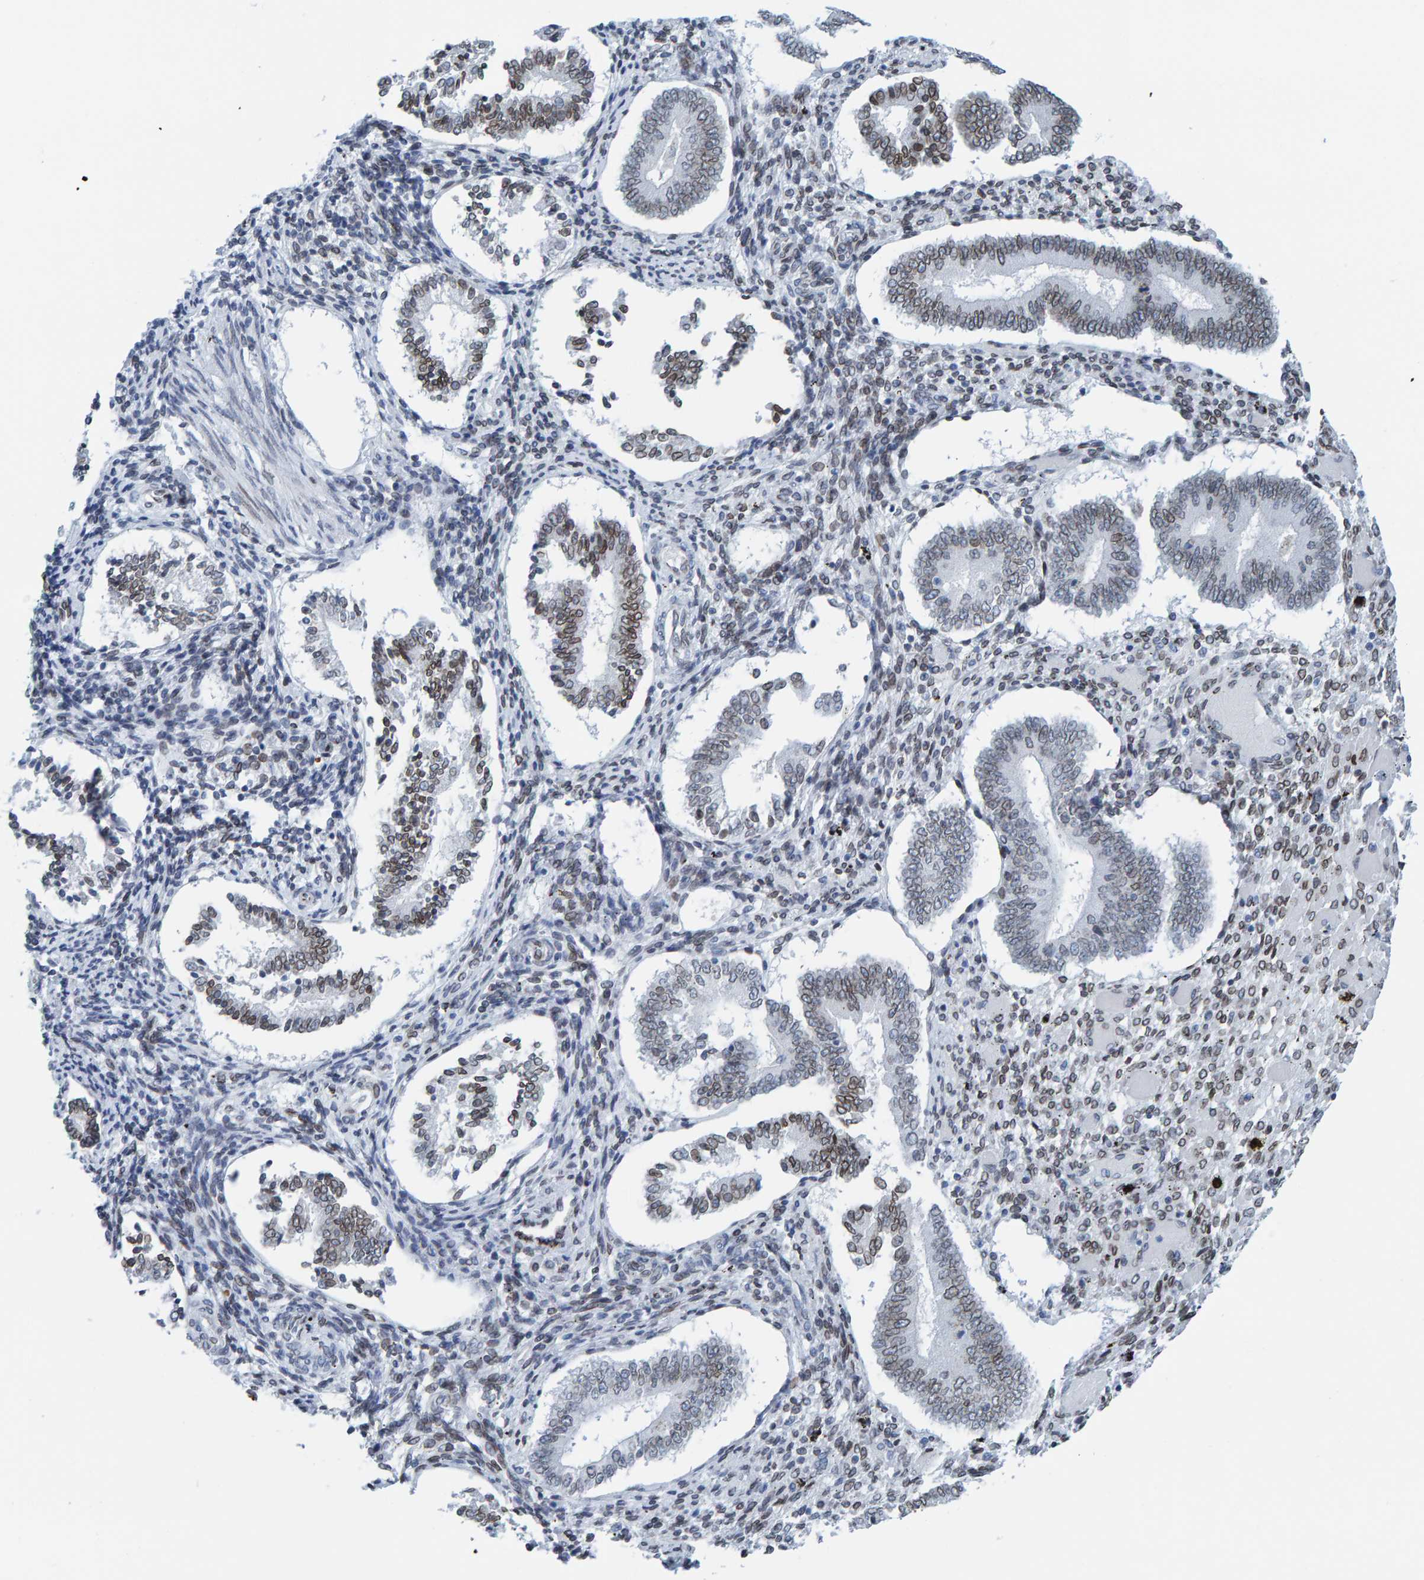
{"staining": {"intensity": "moderate", "quantity": "25%-75%", "location": "cytoplasmic/membranous,nuclear"}, "tissue": "endometrium", "cell_type": "Cells in endometrial stroma", "image_type": "normal", "snomed": [{"axis": "morphology", "description": "Normal tissue, NOS"}, {"axis": "topography", "description": "Endometrium"}], "caption": "Immunohistochemistry image of normal endometrium stained for a protein (brown), which shows medium levels of moderate cytoplasmic/membranous,nuclear staining in approximately 25%-75% of cells in endometrial stroma.", "gene": "LMNB2", "patient": {"sex": "female", "age": 42}}